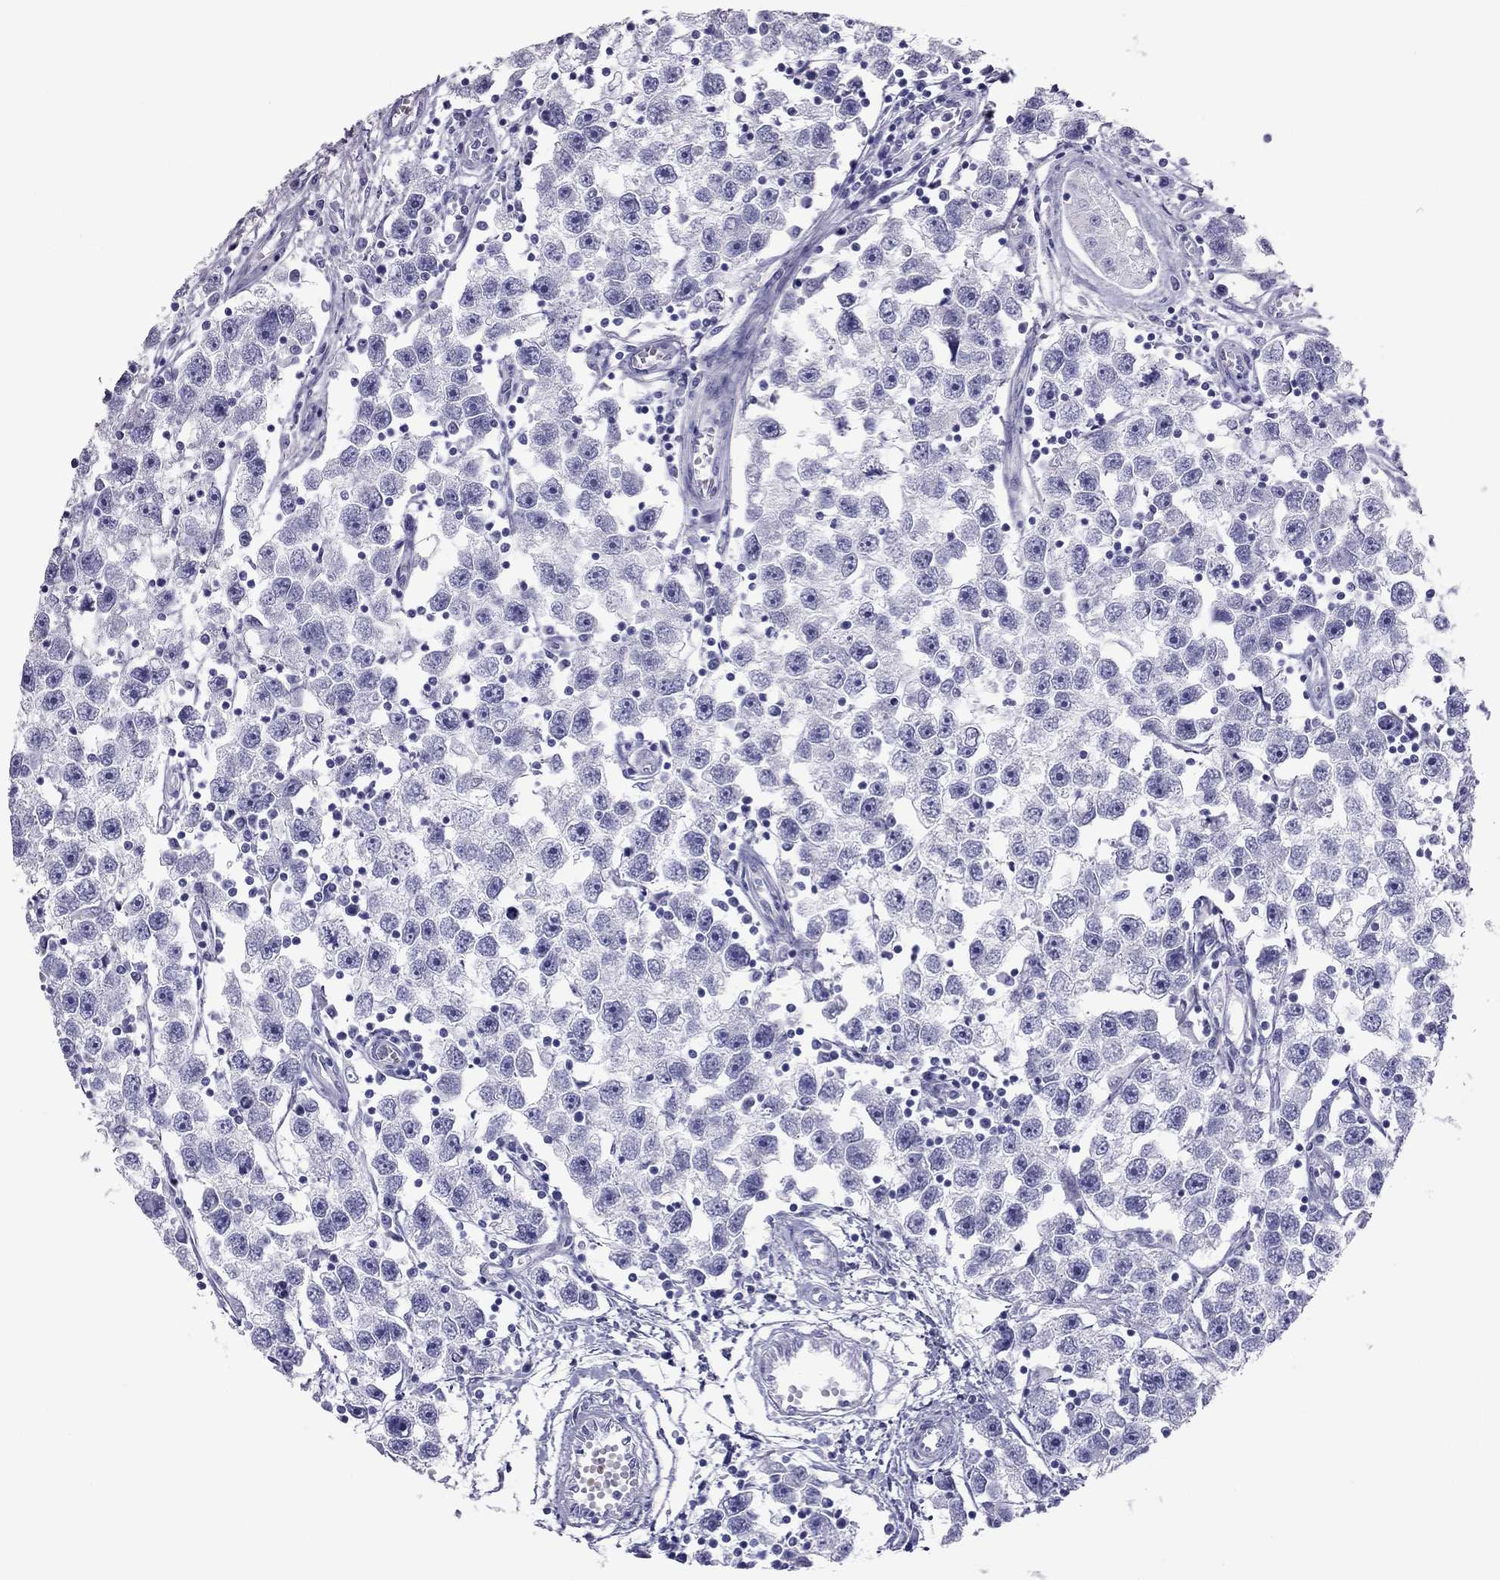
{"staining": {"intensity": "negative", "quantity": "none", "location": "none"}, "tissue": "testis cancer", "cell_type": "Tumor cells", "image_type": "cancer", "snomed": [{"axis": "morphology", "description": "Seminoma, NOS"}, {"axis": "topography", "description": "Testis"}], "caption": "Immunohistochemistry (IHC) micrograph of neoplastic tissue: human testis seminoma stained with DAB (3,3'-diaminobenzidine) demonstrates no significant protein expression in tumor cells. Nuclei are stained in blue.", "gene": "PDE6A", "patient": {"sex": "male", "age": 30}}